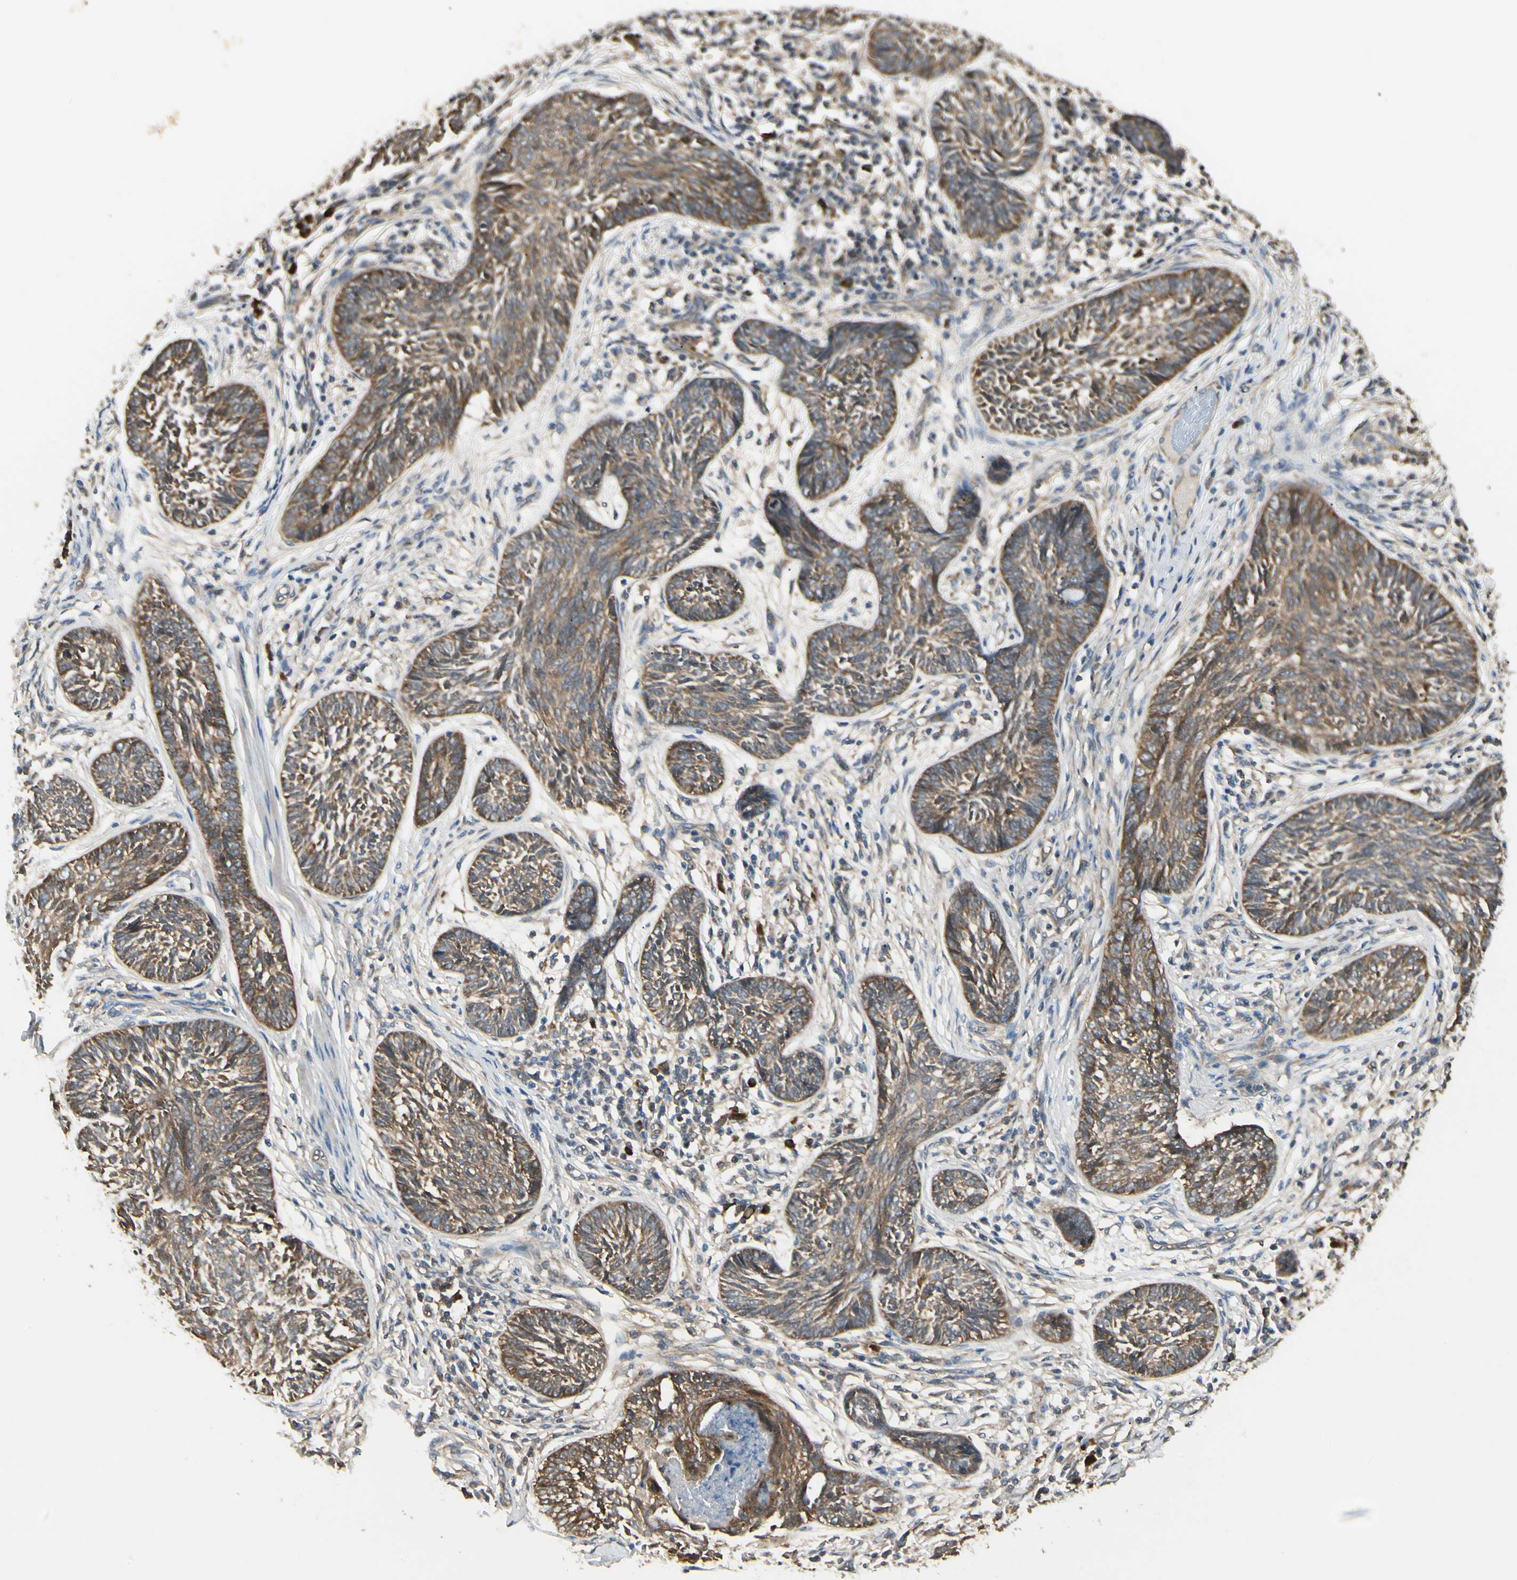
{"staining": {"intensity": "strong", "quantity": ">75%", "location": "cytoplasmic/membranous"}, "tissue": "skin cancer", "cell_type": "Tumor cells", "image_type": "cancer", "snomed": [{"axis": "morphology", "description": "Papilloma, NOS"}, {"axis": "morphology", "description": "Basal cell carcinoma"}, {"axis": "topography", "description": "Skin"}], "caption": "Protein analysis of skin cancer (basal cell carcinoma) tissue exhibits strong cytoplasmic/membranous staining in approximately >75% of tumor cells. (DAB (3,3'-diaminobenzidine) = brown stain, brightfield microscopy at high magnification).", "gene": "NME1-NME2", "patient": {"sex": "male", "age": 87}}